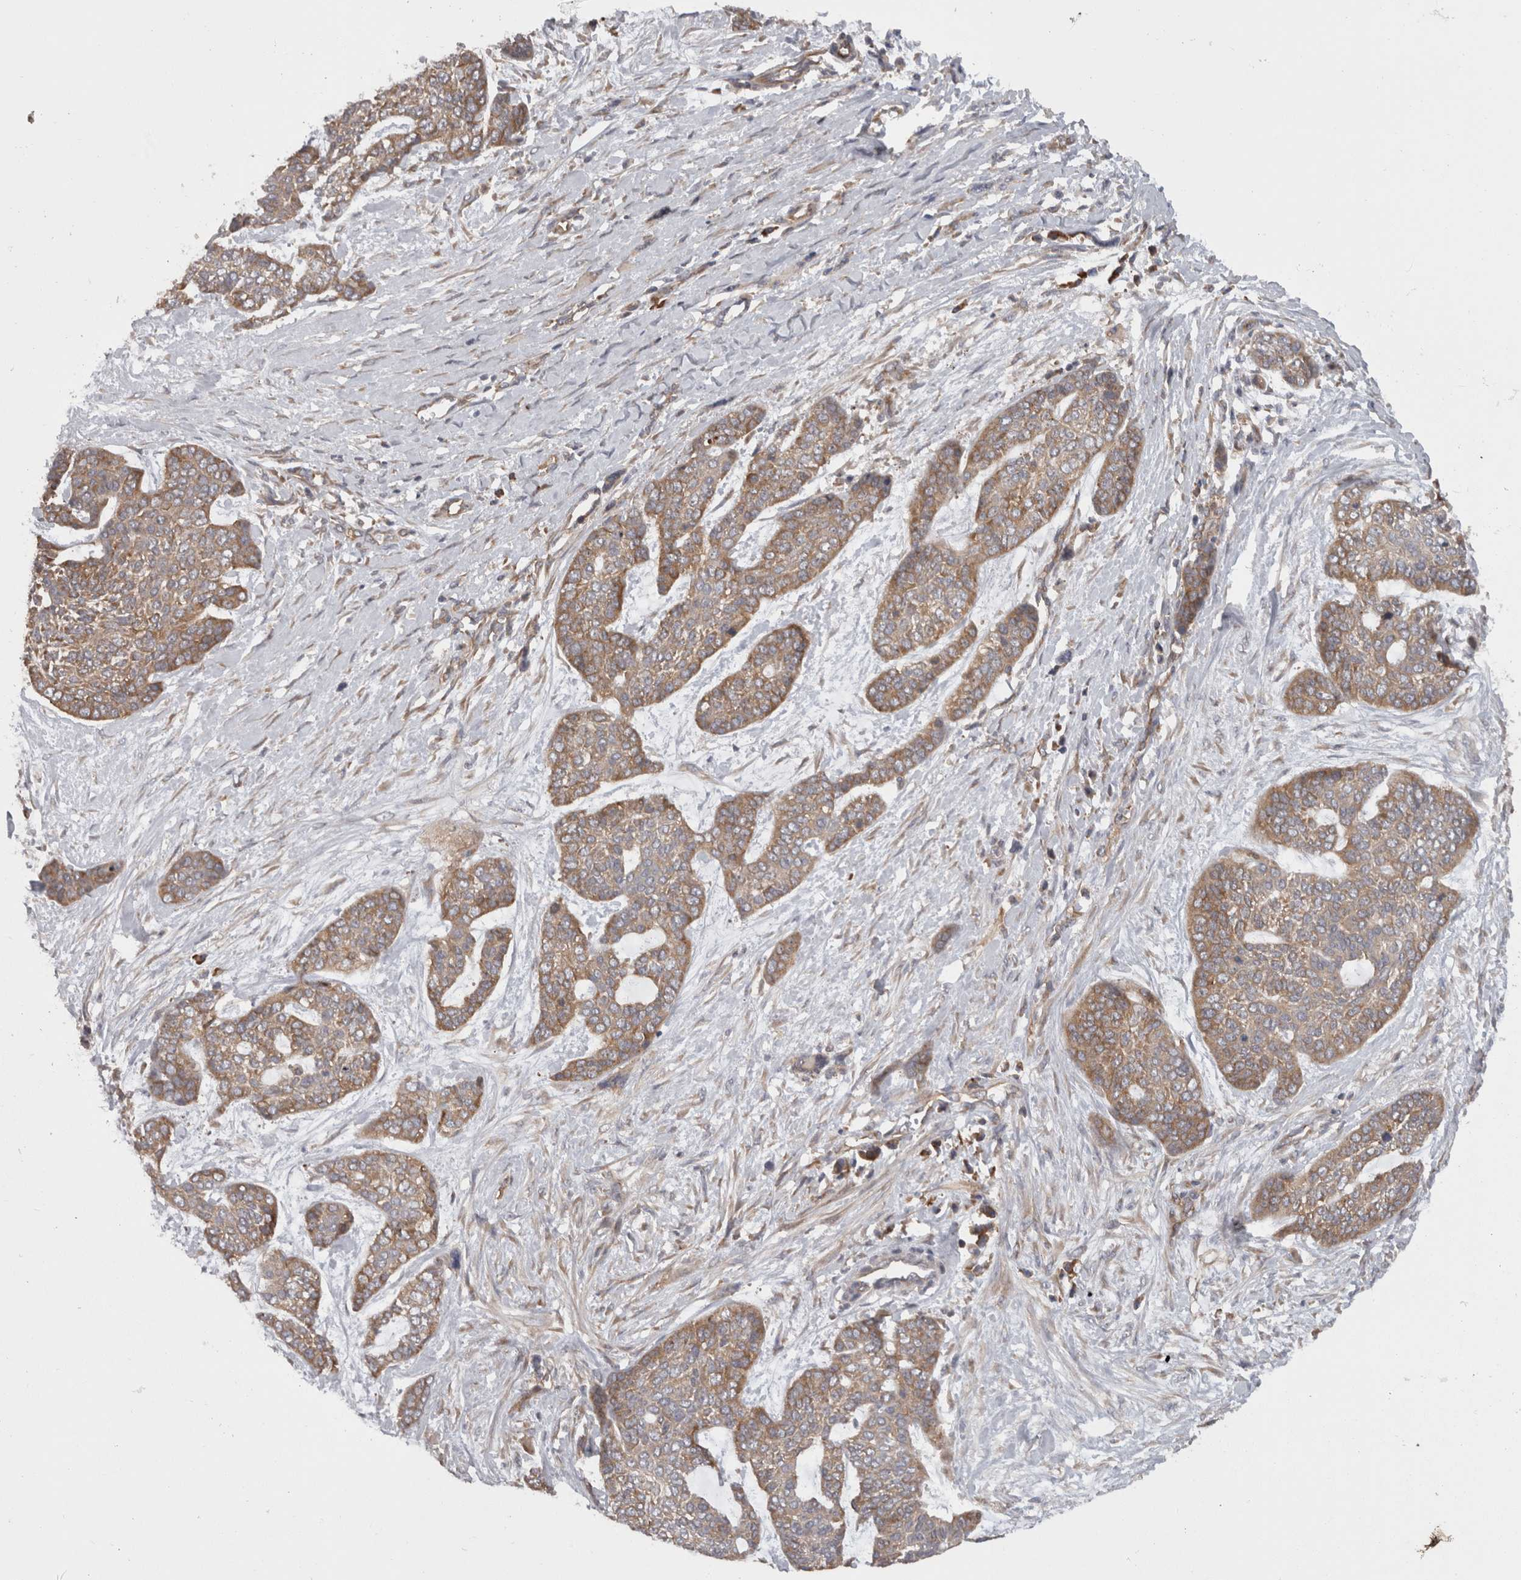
{"staining": {"intensity": "moderate", "quantity": ">75%", "location": "cytoplasmic/membranous"}, "tissue": "skin cancer", "cell_type": "Tumor cells", "image_type": "cancer", "snomed": [{"axis": "morphology", "description": "Basal cell carcinoma"}, {"axis": "topography", "description": "Skin"}], "caption": "An IHC photomicrograph of tumor tissue is shown. Protein staining in brown highlights moderate cytoplasmic/membranous positivity in skin basal cell carcinoma within tumor cells.", "gene": "SMCR8", "patient": {"sex": "female", "age": 64}}